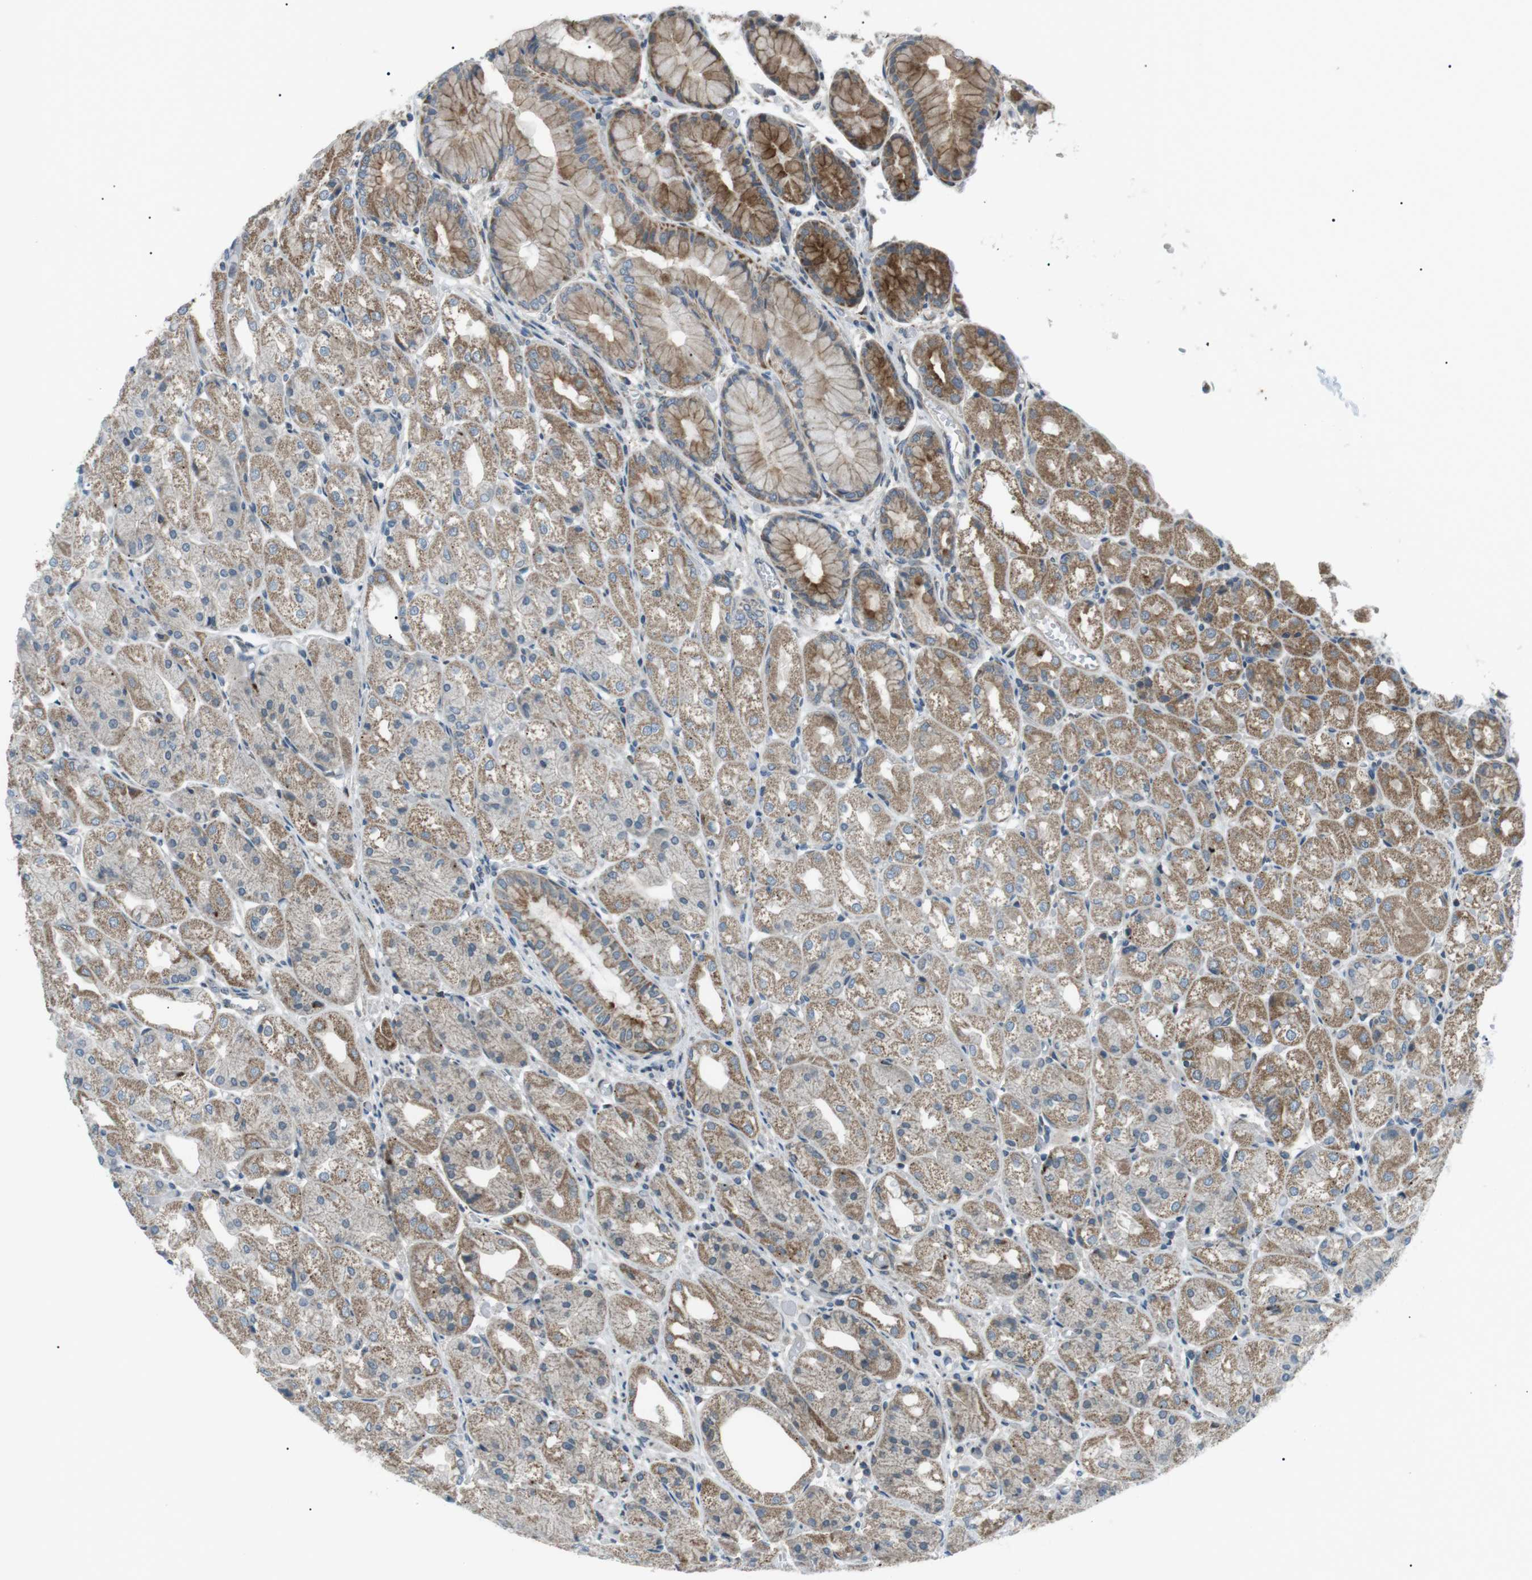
{"staining": {"intensity": "strong", "quantity": ">75%", "location": "cytoplasmic/membranous"}, "tissue": "stomach", "cell_type": "Glandular cells", "image_type": "normal", "snomed": [{"axis": "morphology", "description": "Normal tissue, NOS"}, {"axis": "topography", "description": "Stomach, upper"}], "caption": "Strong cytoplasmic/membranous expression for a protein is present in approximately >75% of glandular cells of normal stomach using immunohistochemistry (IHC).", "gene": "ARID5B", "patient": {"sex": "male", "age": 72}}